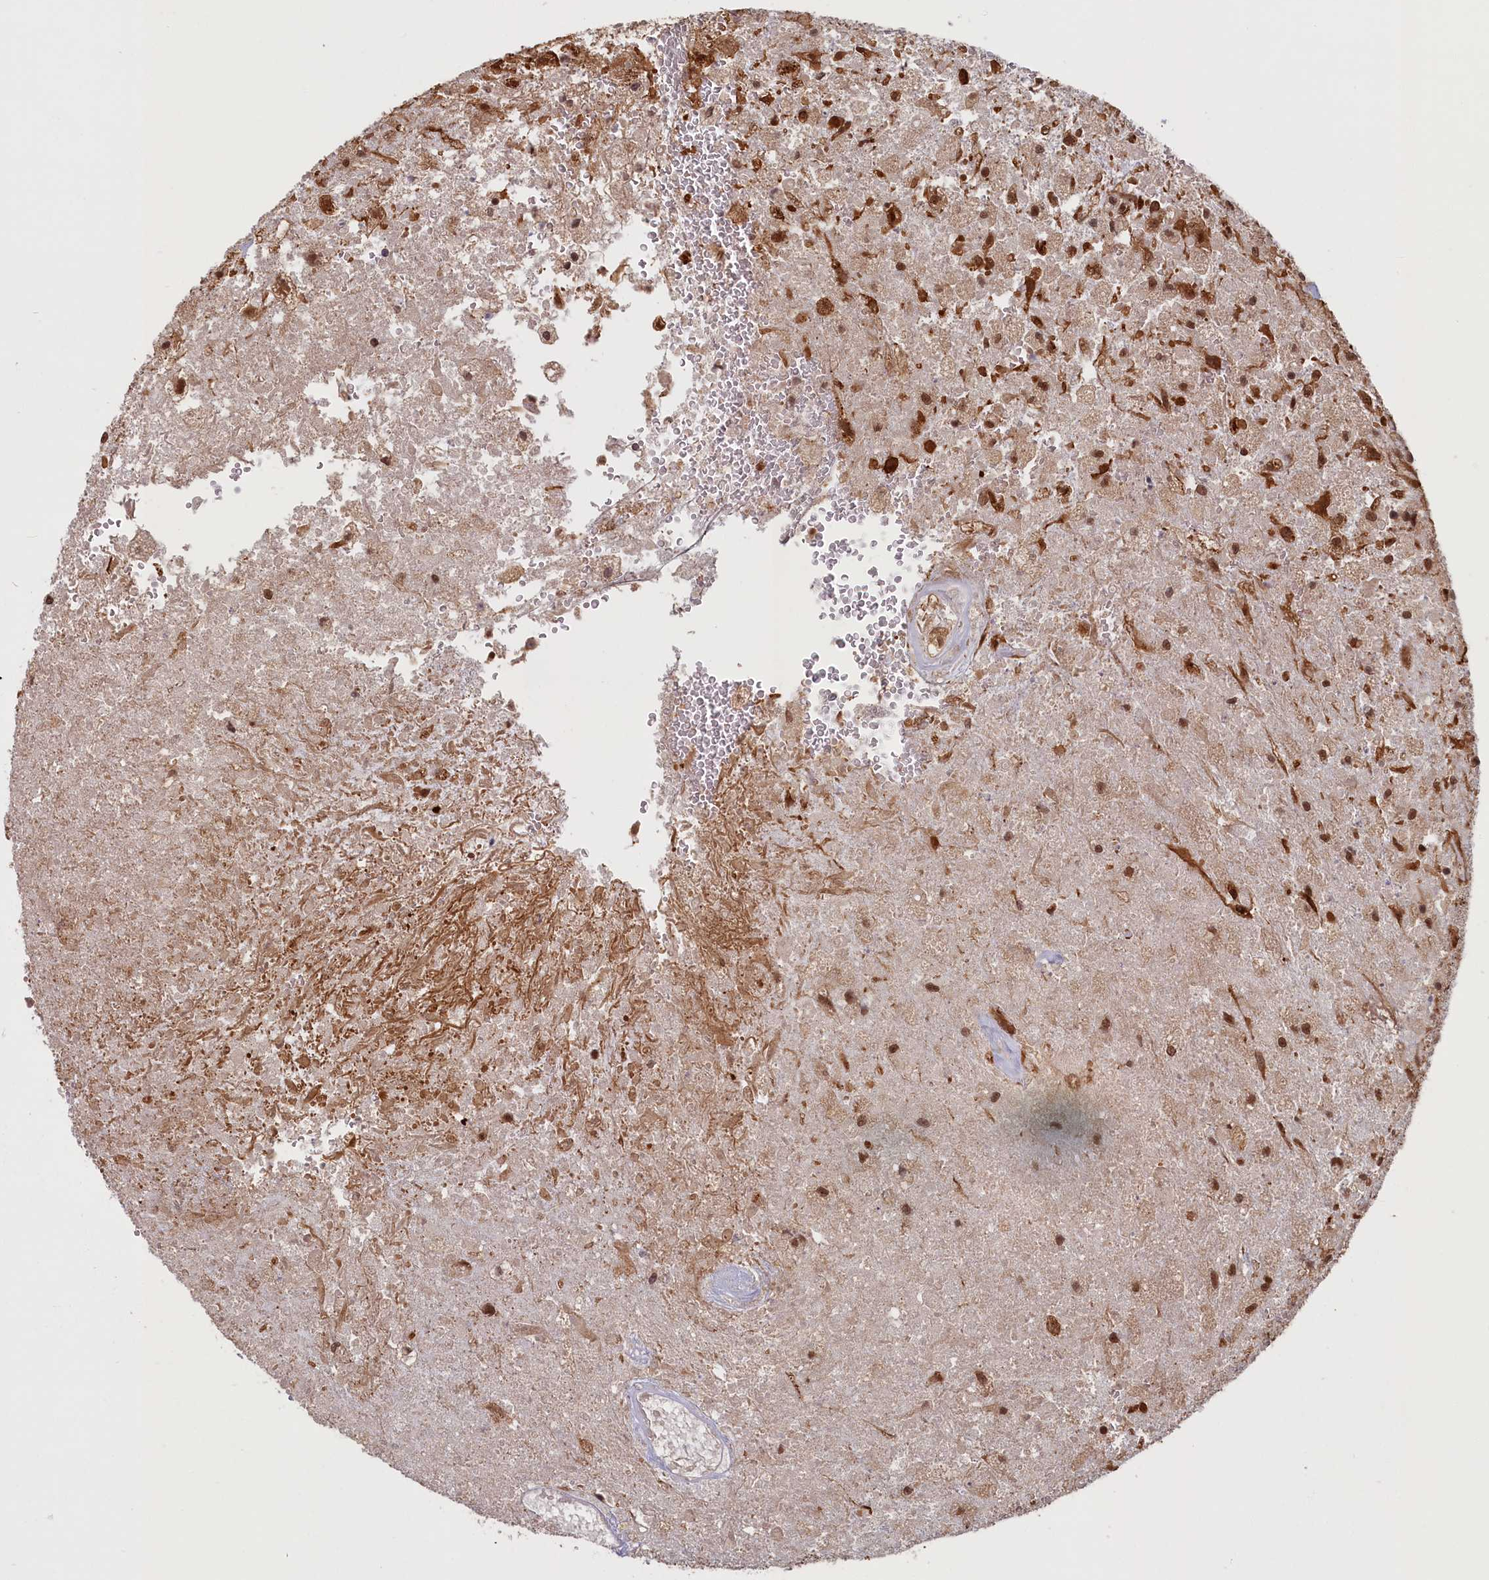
{"staining": {"intensity": "moderate", "quantity": ">75%", "location": "cytoplasmic/membranous,nuclear"}, "tissue": "glioma", "cell_type": "Tumor cells", "image_type": "cancer", "snomed": [{"axis": "morphology", "description": "Glioma, malignant, High grade"}, {"axis": "topography", "description": "Brain"}], "caption": "Malignant glioma (high-grade) was stained to show a protein in brown. There is medium levels of moderate cytoplasmic/membranous and nuclear positivity in approximately >75% of tumor cells.", "gene": "HIF3A", "patient": {"sex": "male", "age": 56}}